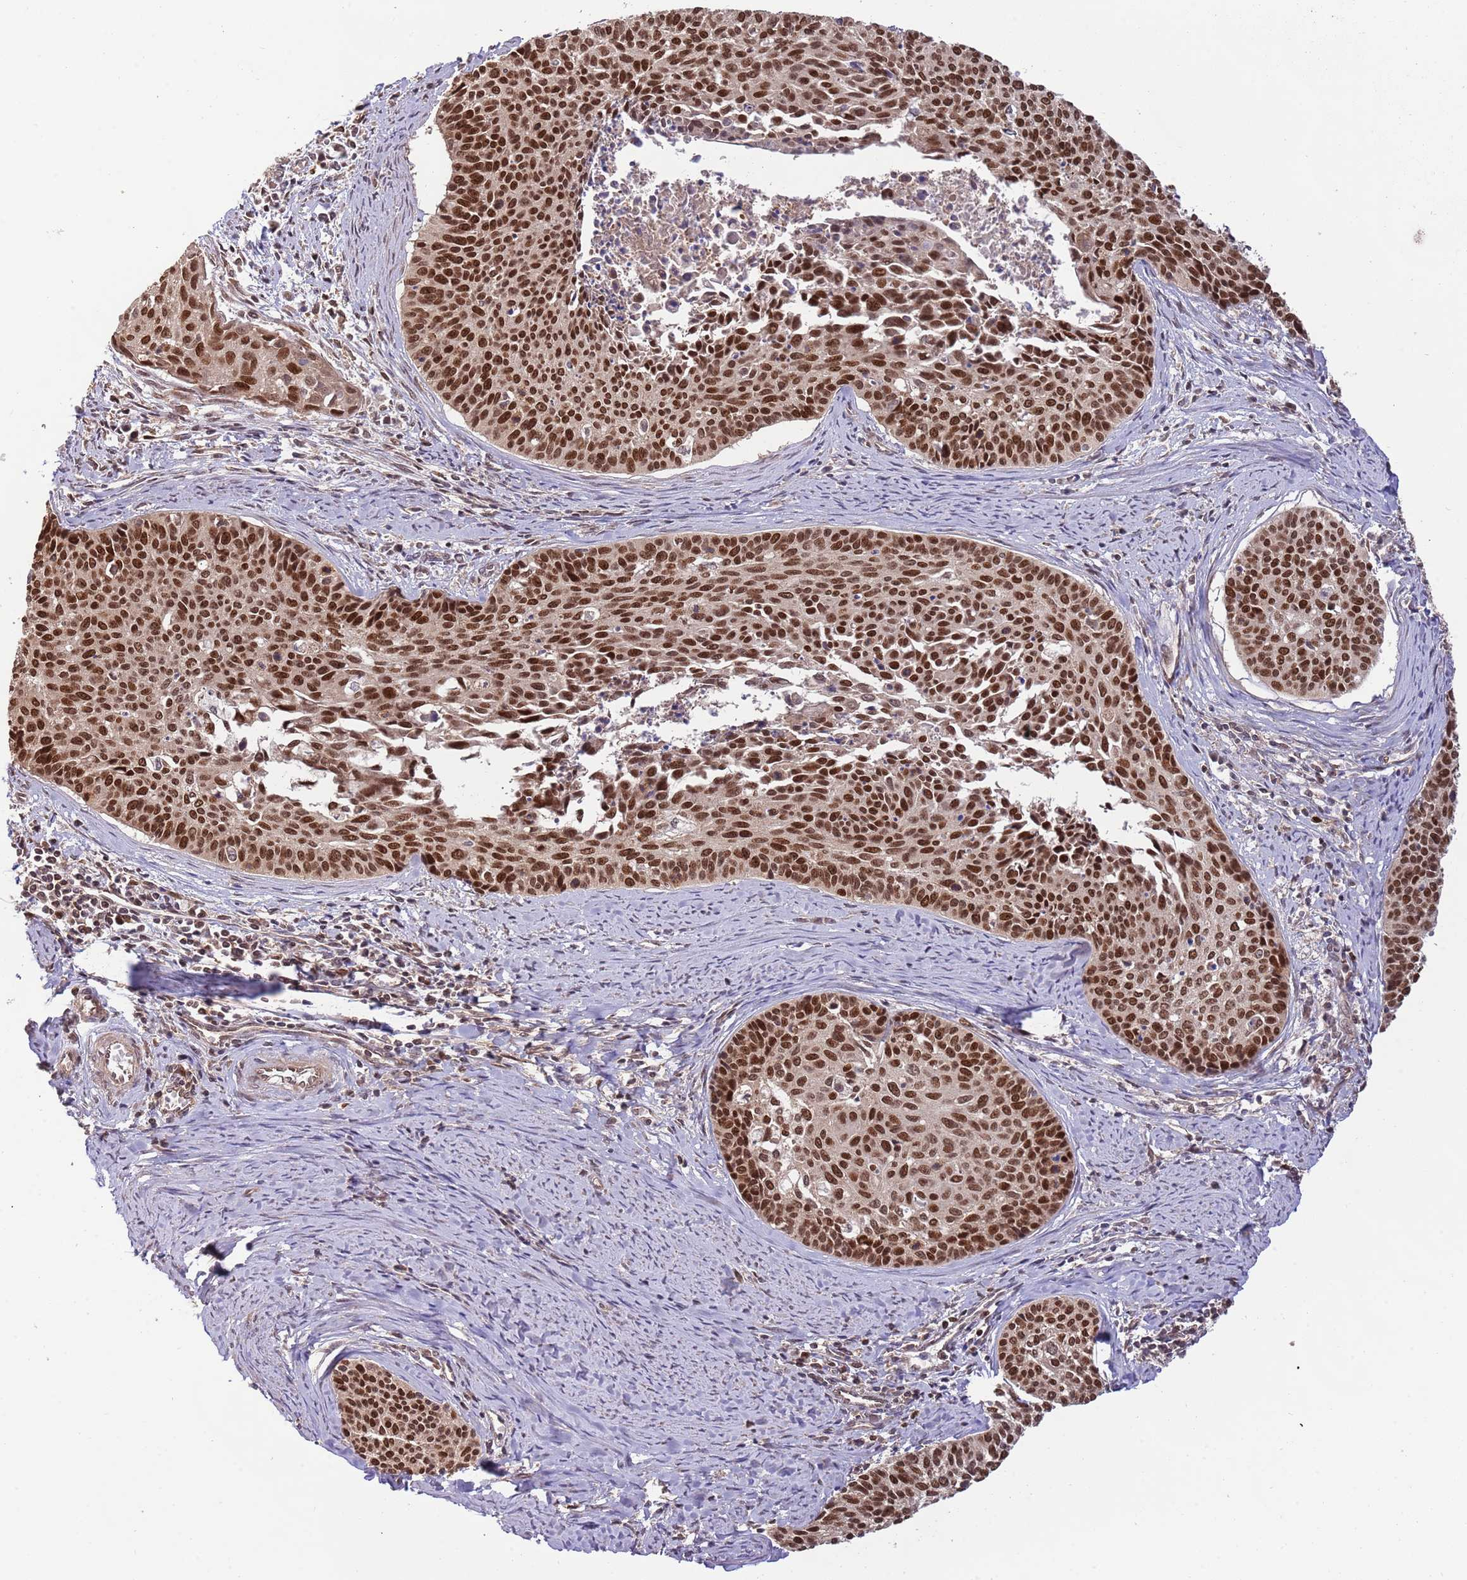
{"staining": {"intensity": "strong", "quantity": ">75%", "location": "nuclear"}, "tissue": "cervical cancer", "cell_type": "Tumor cells", "image_type": "cancer", "snomed": [{"axis": "morphology", "description": "Squamous cell carcinoma, NOS"}, {"axis": "topography", "description": "Cervix"}], "caption": "High-magnification brightfield microscopy of squamous cell carcinoma (cervical) stained with DAB (brown) and counterstained with hematoxylin (blue). tumor cells exhibit strong nuclear expression is identified in about>75% of cells. (Brightfield microscopy of DAB IHC at high magnification).", "gene": "RIF1", "patient": {"sex": "female", "age": 55}}